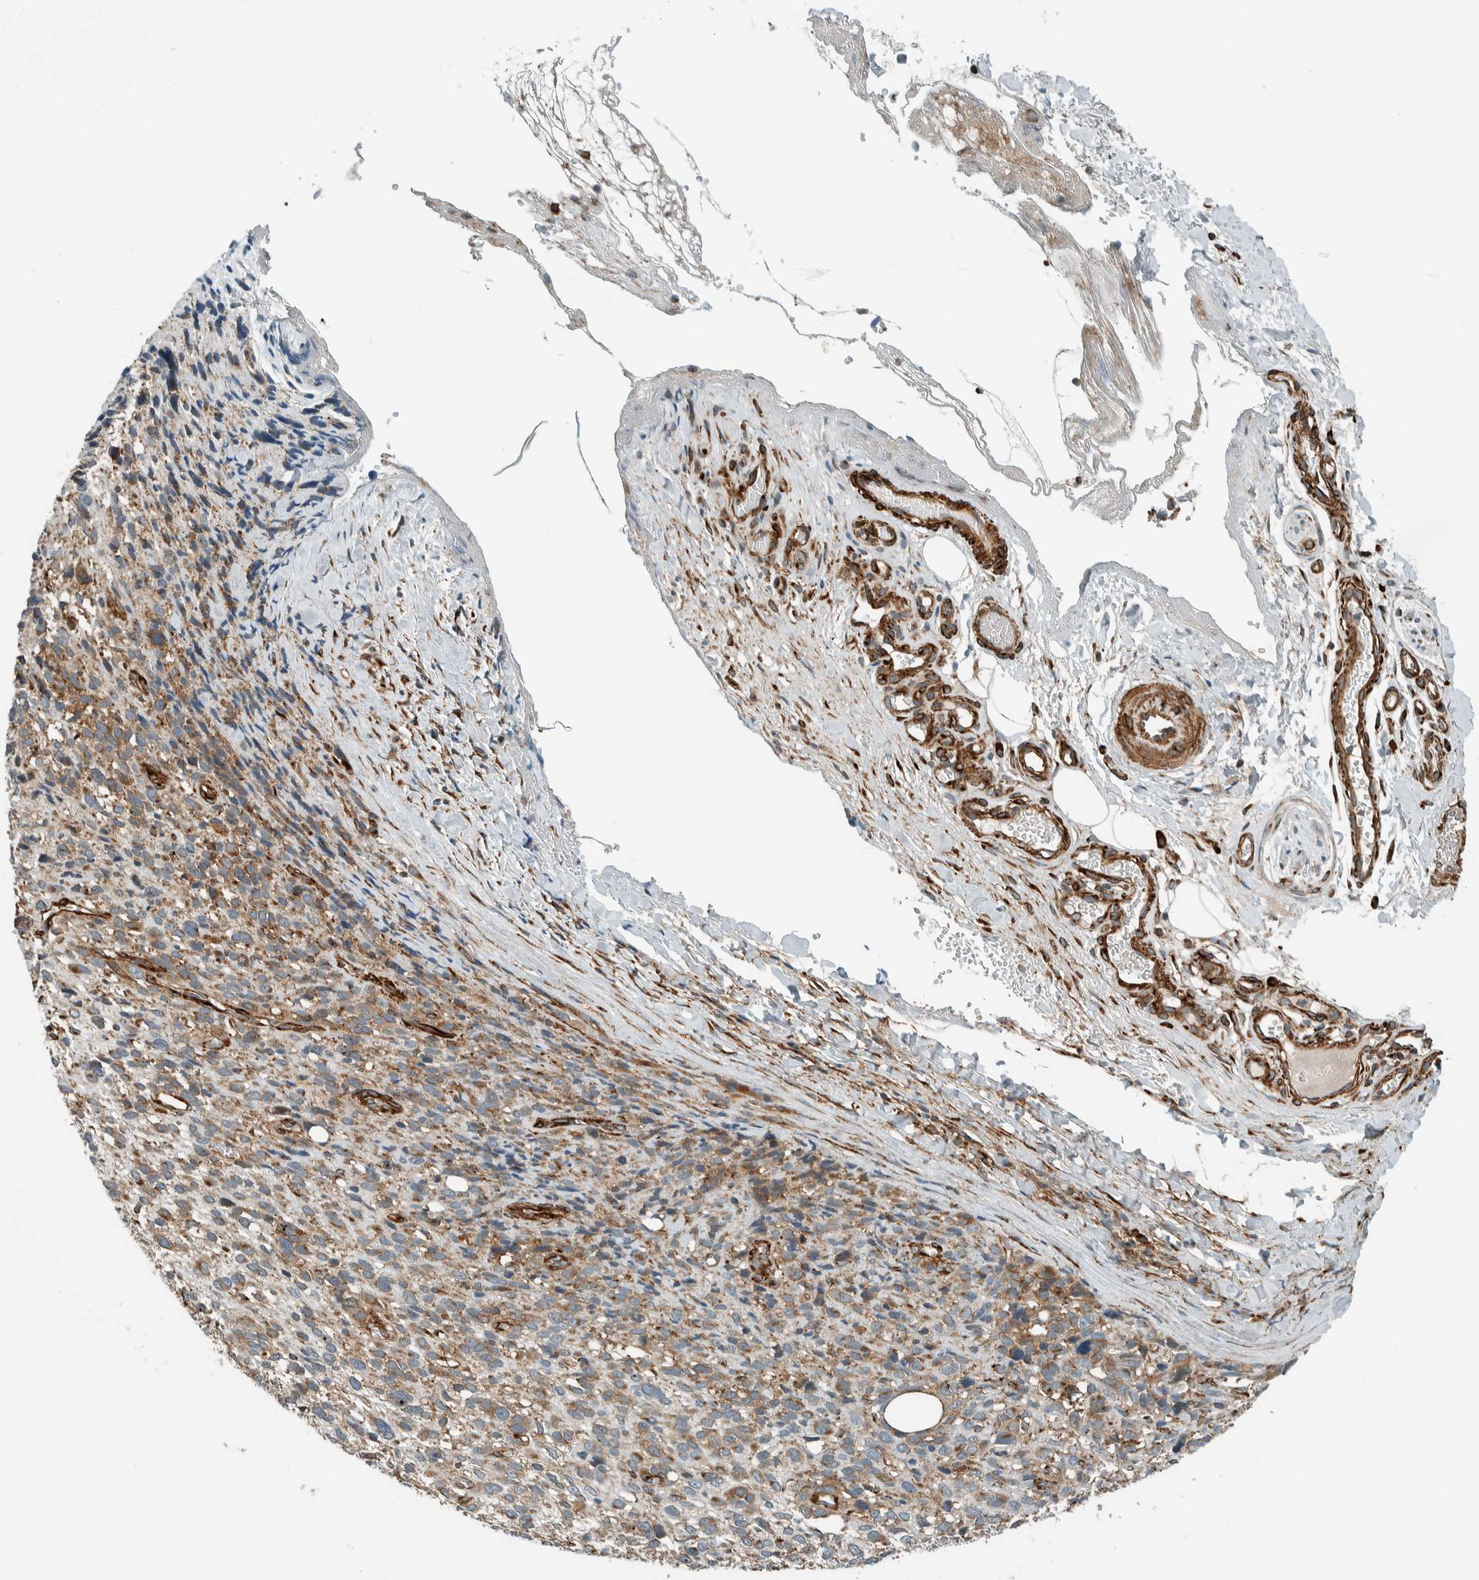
{"staining": {"intensity": "weak", "quantity": ">75%", "location": "cytoplasmic/membranous"}, "tissue": "melanoma", "cell_type": "Tumor cells", "image_type": "cancer", "snomed": [{"axis": "morphology", "description": "Malignant melanoma, NOS"}, {"axis": "topography", "description": "Skin"}], "caption": "Melanoma stained for a protein (brown) shows weak cytoplasmic/membranous positive positivity in approximately >75% of tumor cells.", "gene": "EXOC7", "patient": {"sex": "female", "age": 55}}